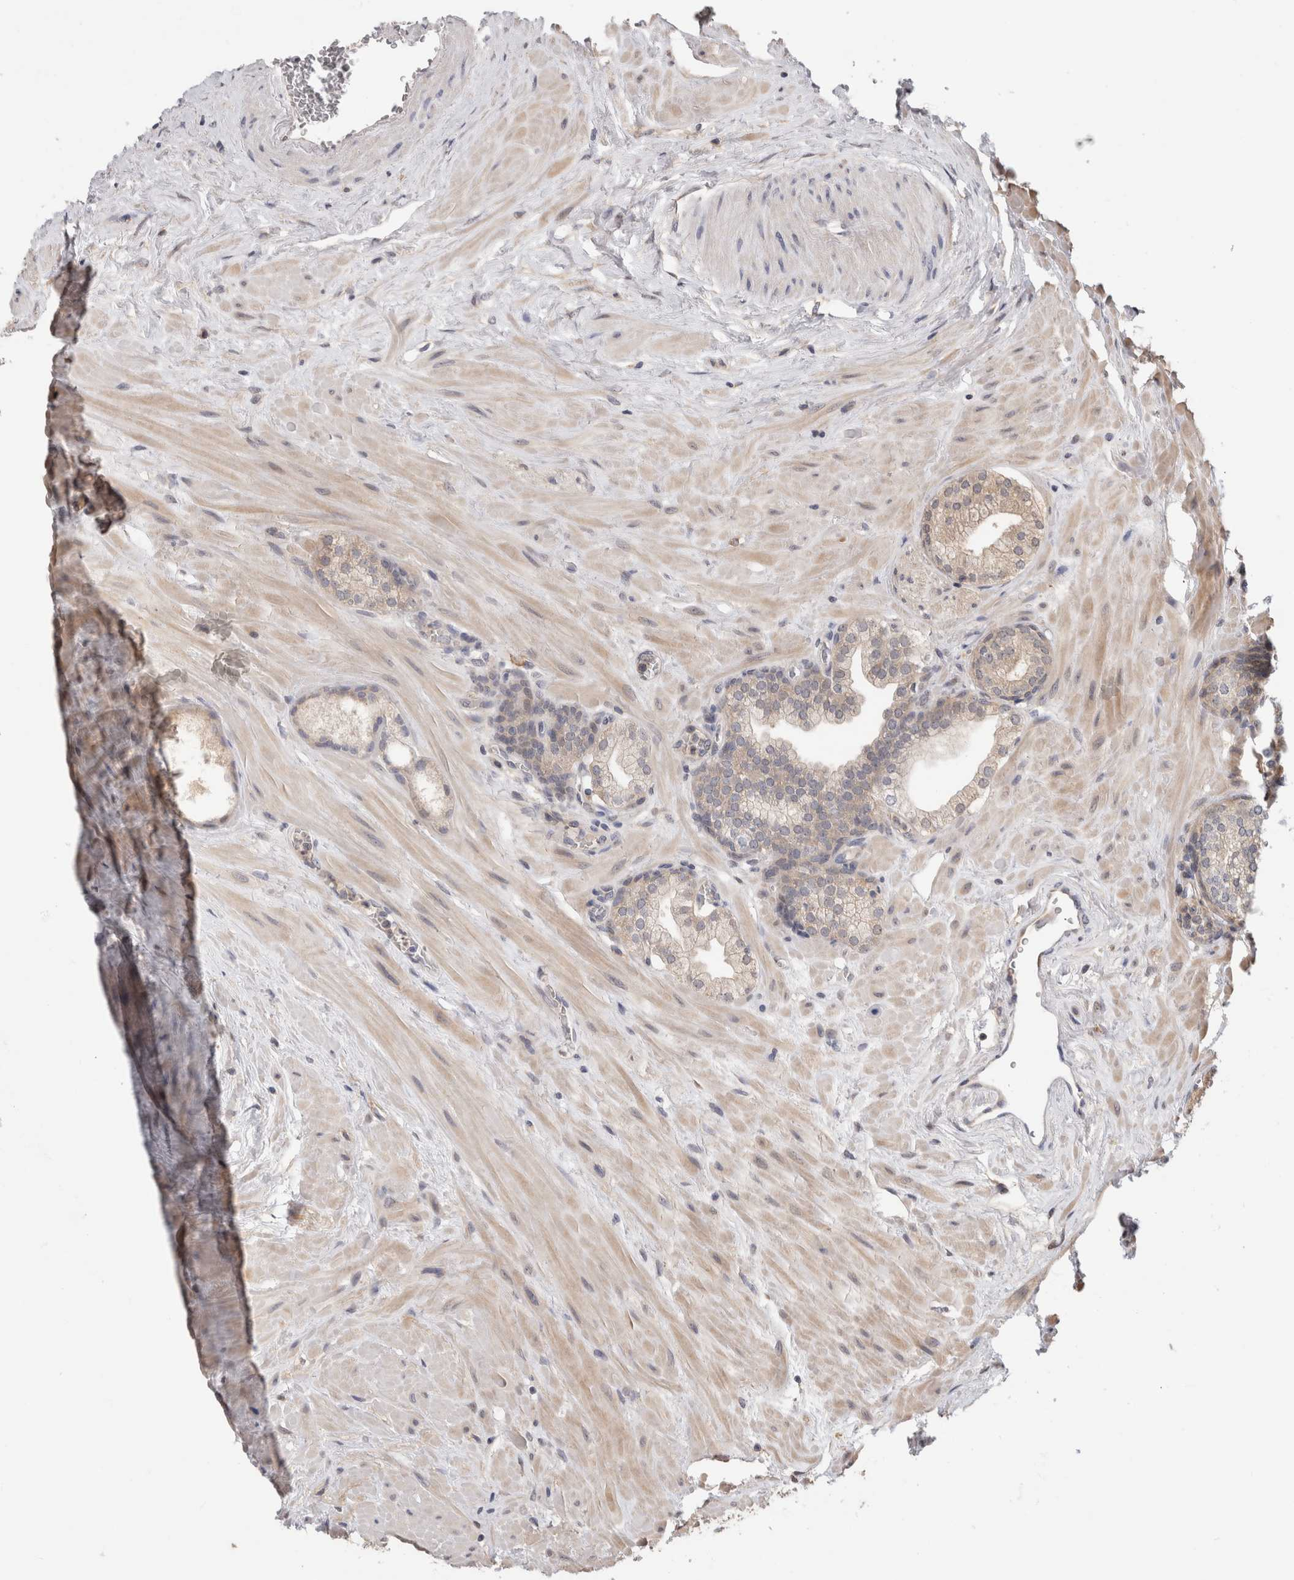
{"staining": {"intensity": "weak", "quantity": "<25%", "location": "cytoplasmic/membranous"}, "tissue": "prostate", "cell_type": "Glandular cells", "image_type": "normal", "snomed": [{"axis": "morphology", "description": "Normal tissue, NOS"}, {"axis": "morphology", "description": "Urothelial carcinoma, Low grade"}, {"axis": "topography", "description": "Urinary bladder"}, {"axis": "topography", "description": "Prostate"}], "caption": "Immunohistochemical staining of normal human prostate shows no significant expression in glandular cells. The staining is performed using DAB brown chromogen with nuclei counter-stained in using hematoxylin.", "gene": "PGM1", "patient": {"sex": "male", "age": 60}}